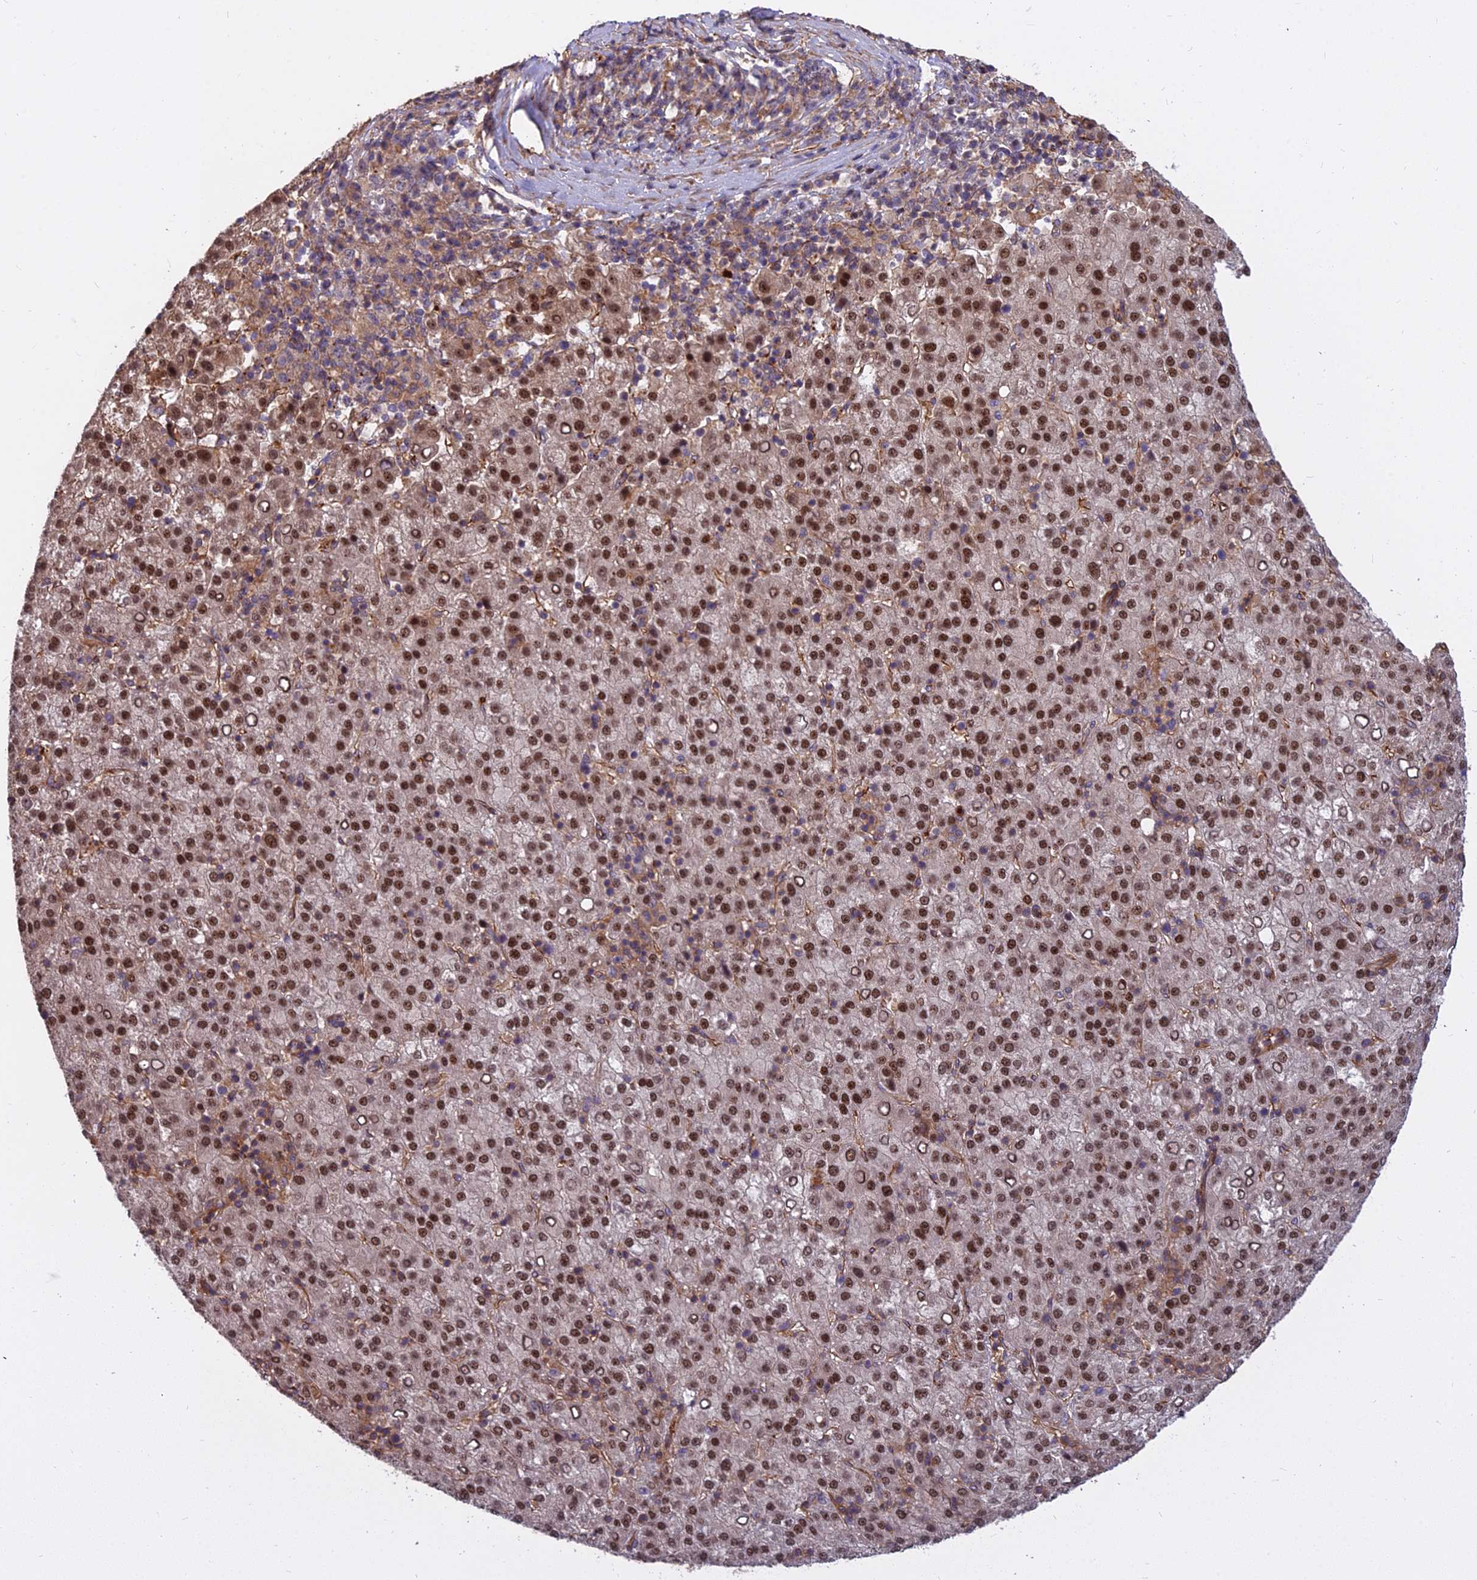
{"staining": {"intensity": "moderate", "quantity": ">75%", "location": "cytoplasmic/membranous,nuclear"}, "tissue": "liver cancer", "cell_type": "Tumor cells", "image_type": "cancer", "snomed": [{"axis": "morphology", "description": "Carcinoma, Hepatocellular, NOS"}, {"axis": "topography", "description": "Liver"}], "caption": "The immunohistochemical stain highlights moderate cytoplasmic/membranous and nuclear positivity in tumor cells of liver hepatocellular carcinoma tissue.", "gene": "TCEA3", "patient": {"sex": "female", "age": 58}}